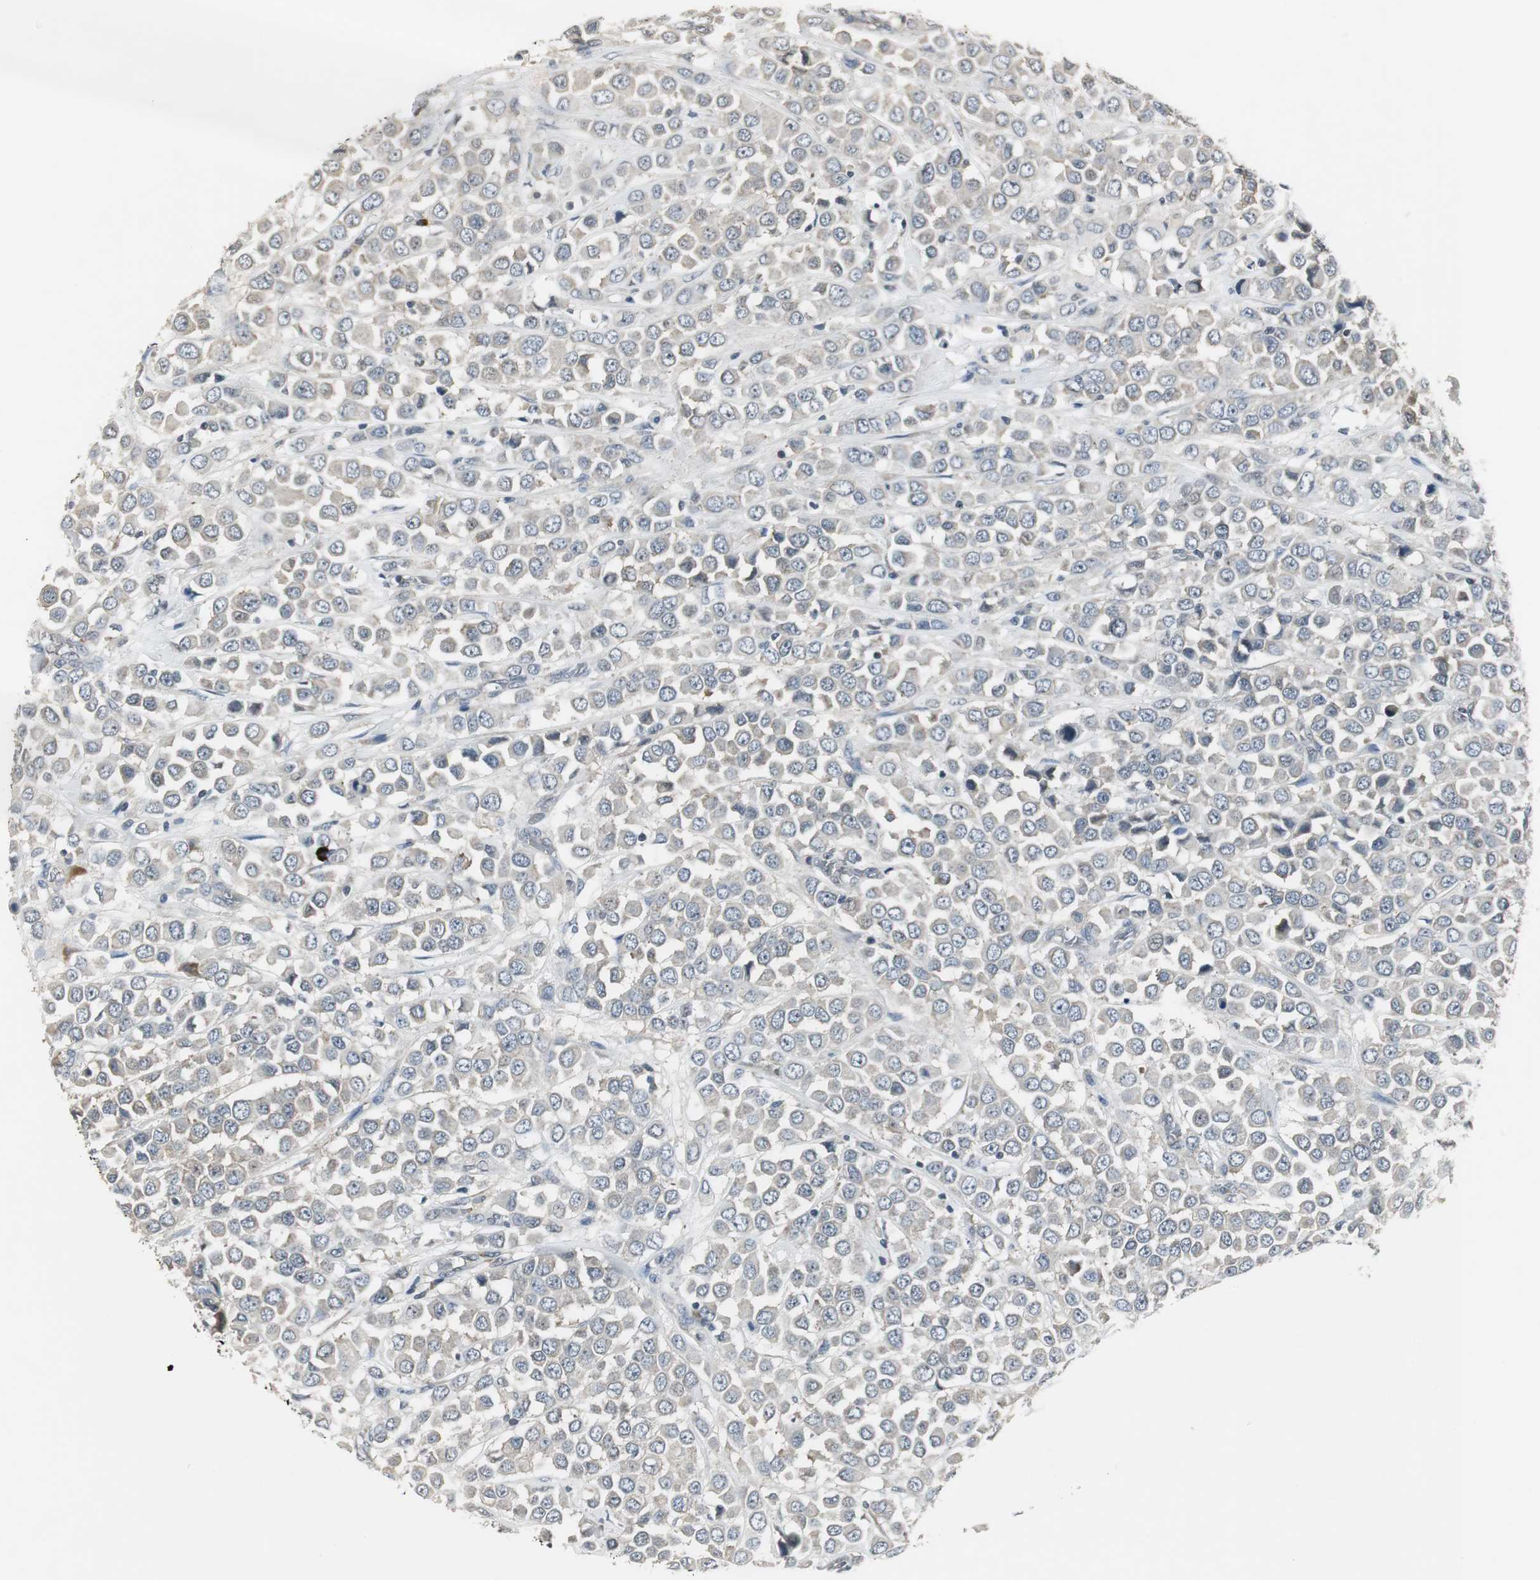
{"staining": {"intensity": "weak", "quantity": "25%-75%", "location": "cytoplasmic/membranous"}, "tissue": "breast cancer", "cell_type": "Tumor cells", "image_type": "cancer", "snomed": [{"axis": "morphology", "description": "Duct carcinoma"}, {"axis": "topography", "description": "Breast"}], "caption": "Human infiltrating ductal carcinoma (breast) stained with a brown dye exhibits weak cytoplasmic/membranous positive expression in approximately 25%-75% of tumor cells.", "gene": "CCT5", "patient": {"sex": "female", "age": 61}}